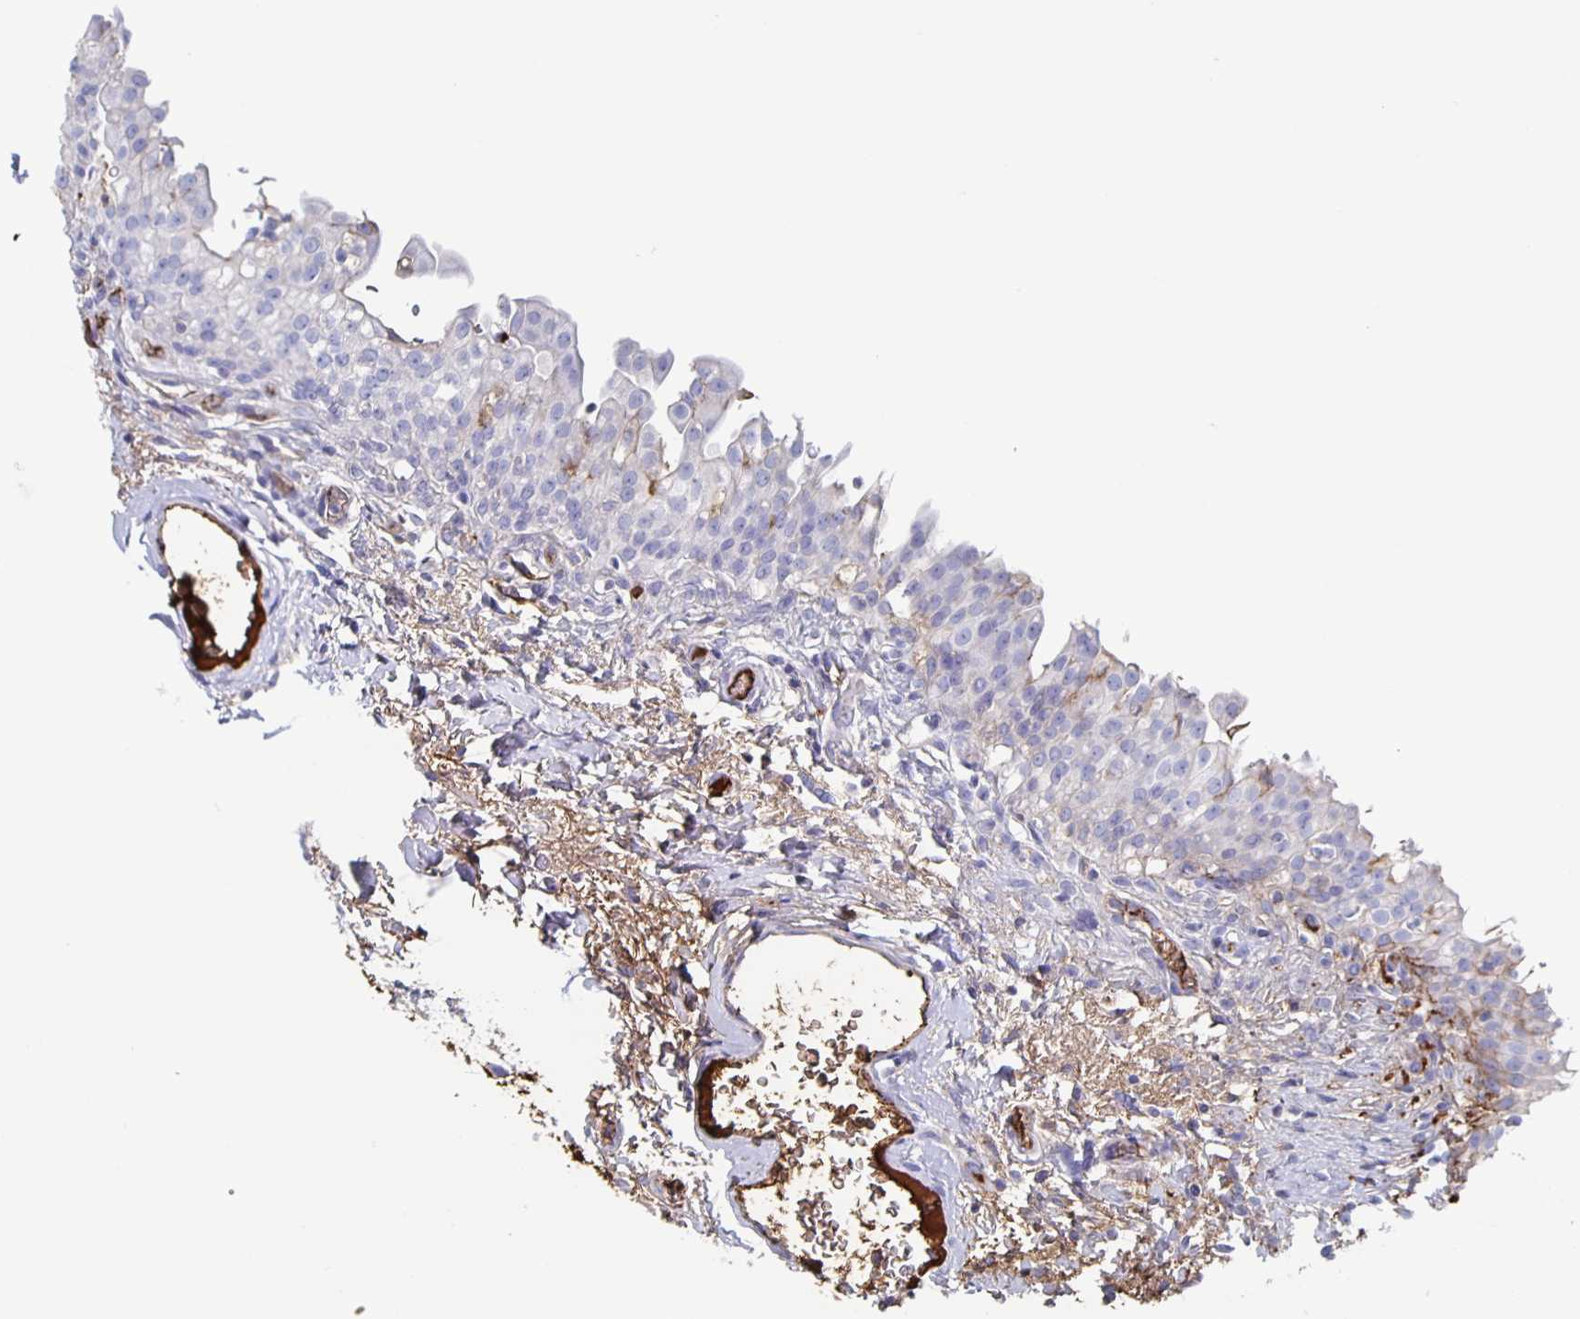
{"staining": {"intensity": "moderate", "quantity": "<25%", "location": "cytoplasmic/membranous"}, "tissue": "urinary bladder", "cell_type": "Urothelial cells", "image_type": "normal", "snomed": [{"axis": "morphology", "description": "Normal tissue, NOS"}, {"axis": "topography", "description": "Urinary bladder"}, {"axis": "topography", "description": "Peripheral nerve tissue"}], "caption": "Brown immunohistochemical staining in unremarkable human urinary bladder displays moderate cytoplasmic/membranous positivity in approximately <25% of urothelial cells. The staining is performed using DAB (3,3'-diaminobenzidine) brown chromogen to label protein expression. The nuclei are counter-stained blue using hematoxylin.", "gene": "FGA", "patient": {"sex": "female", "age": 60}}